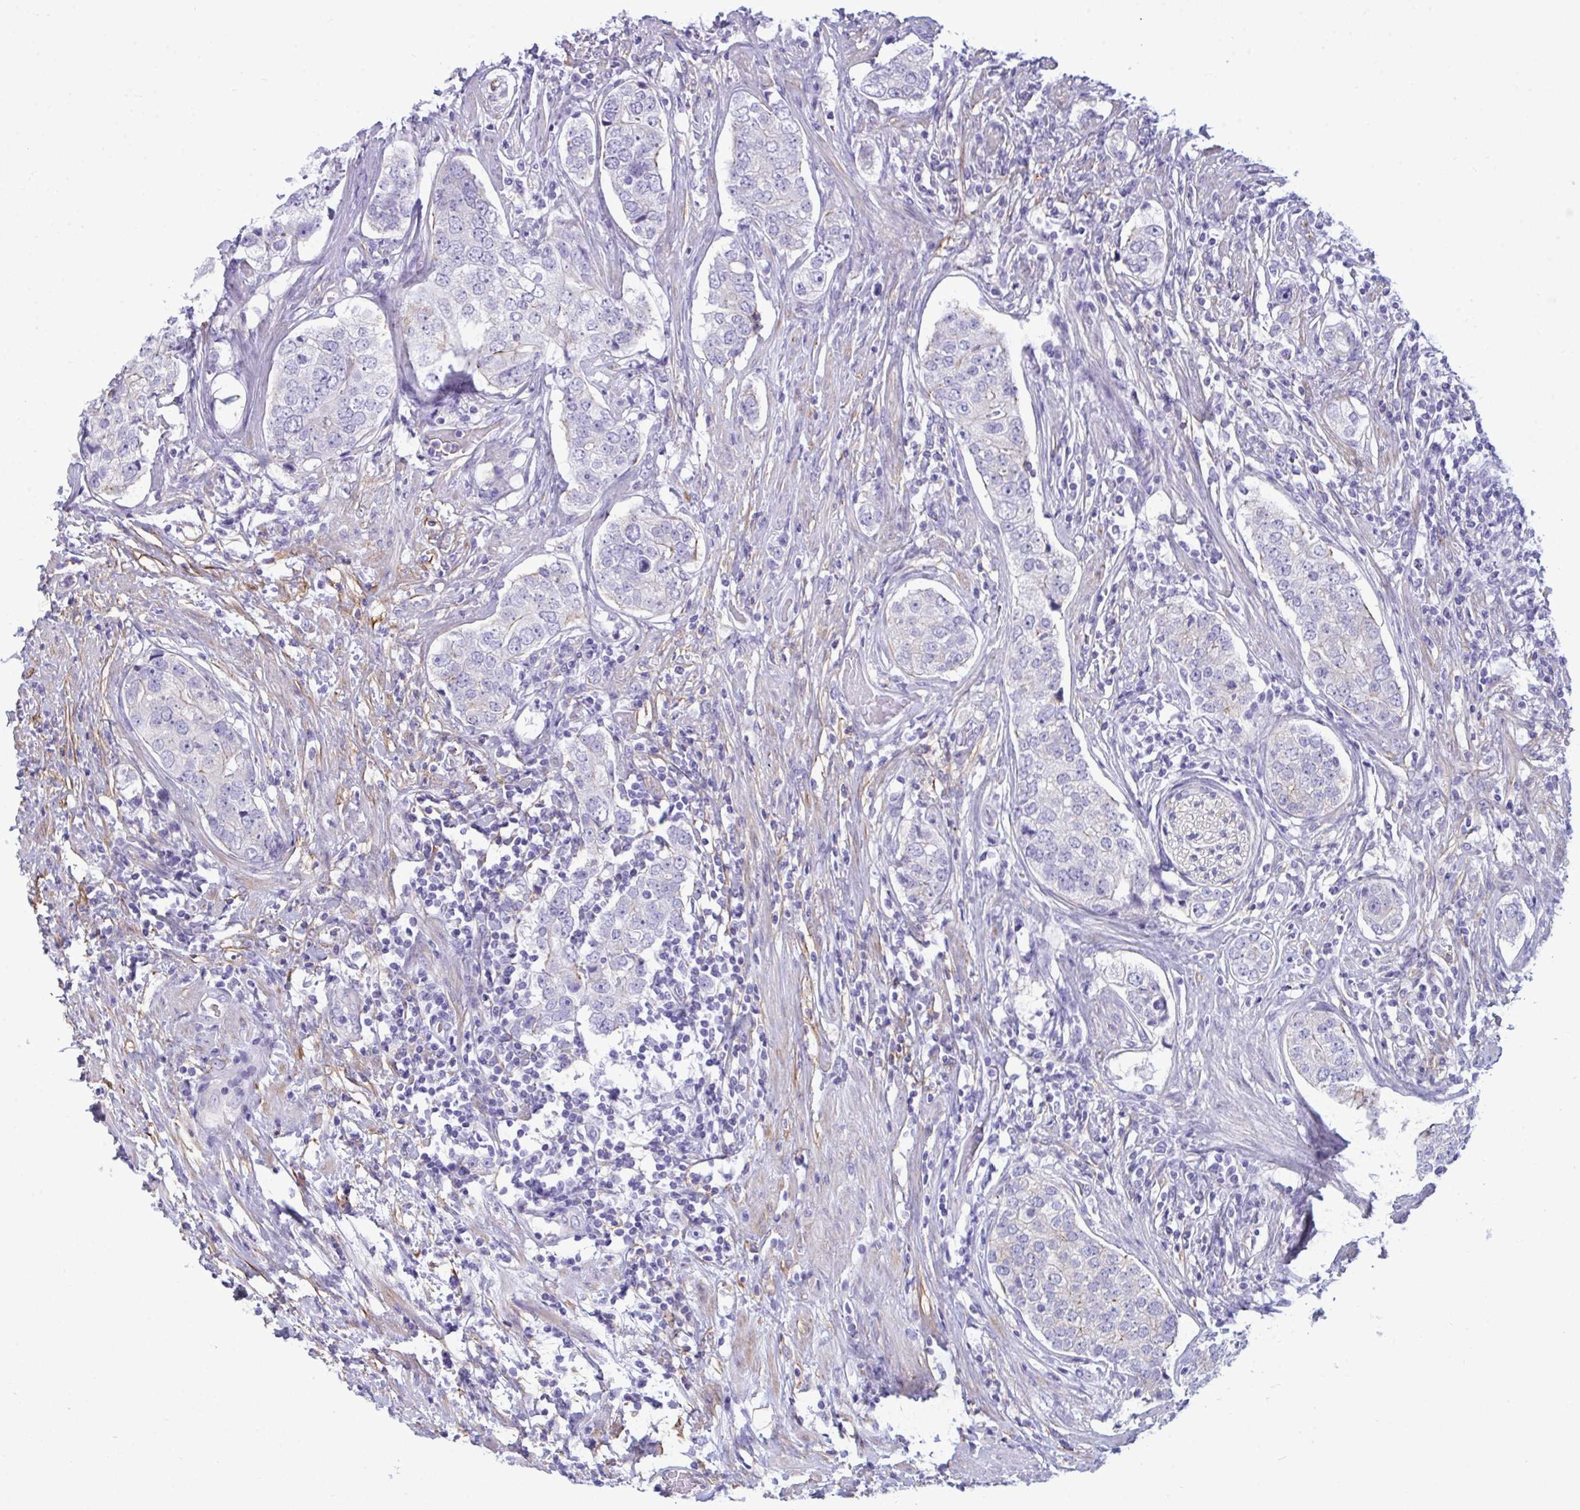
{"staining": {"intensity": "negative", "quantity": "none", "location": "none"}, "tissue": "prostate cancer", "cell_type": "Tumor cells", "image_type": "cancer", "snomed": [{"axis": "morphology", "description": "Adenocarcinoma, High grade"}, {"axis": "topography", "description": "Prostate"}], "caption": "An IHC image of prostate cancer (adenocarcinoma (high-grade)) is shown. There is no staining in tumor cells of prostate cancer (adenocarcinoma (high-grade)). The staining is performed using DAB (3,3'-diaminobenzidine) brown chromogen with nuclei counter-stained in using hematoxylin.", "gene": "MYH10", "patient": {"sex": "male", "age": 60}}